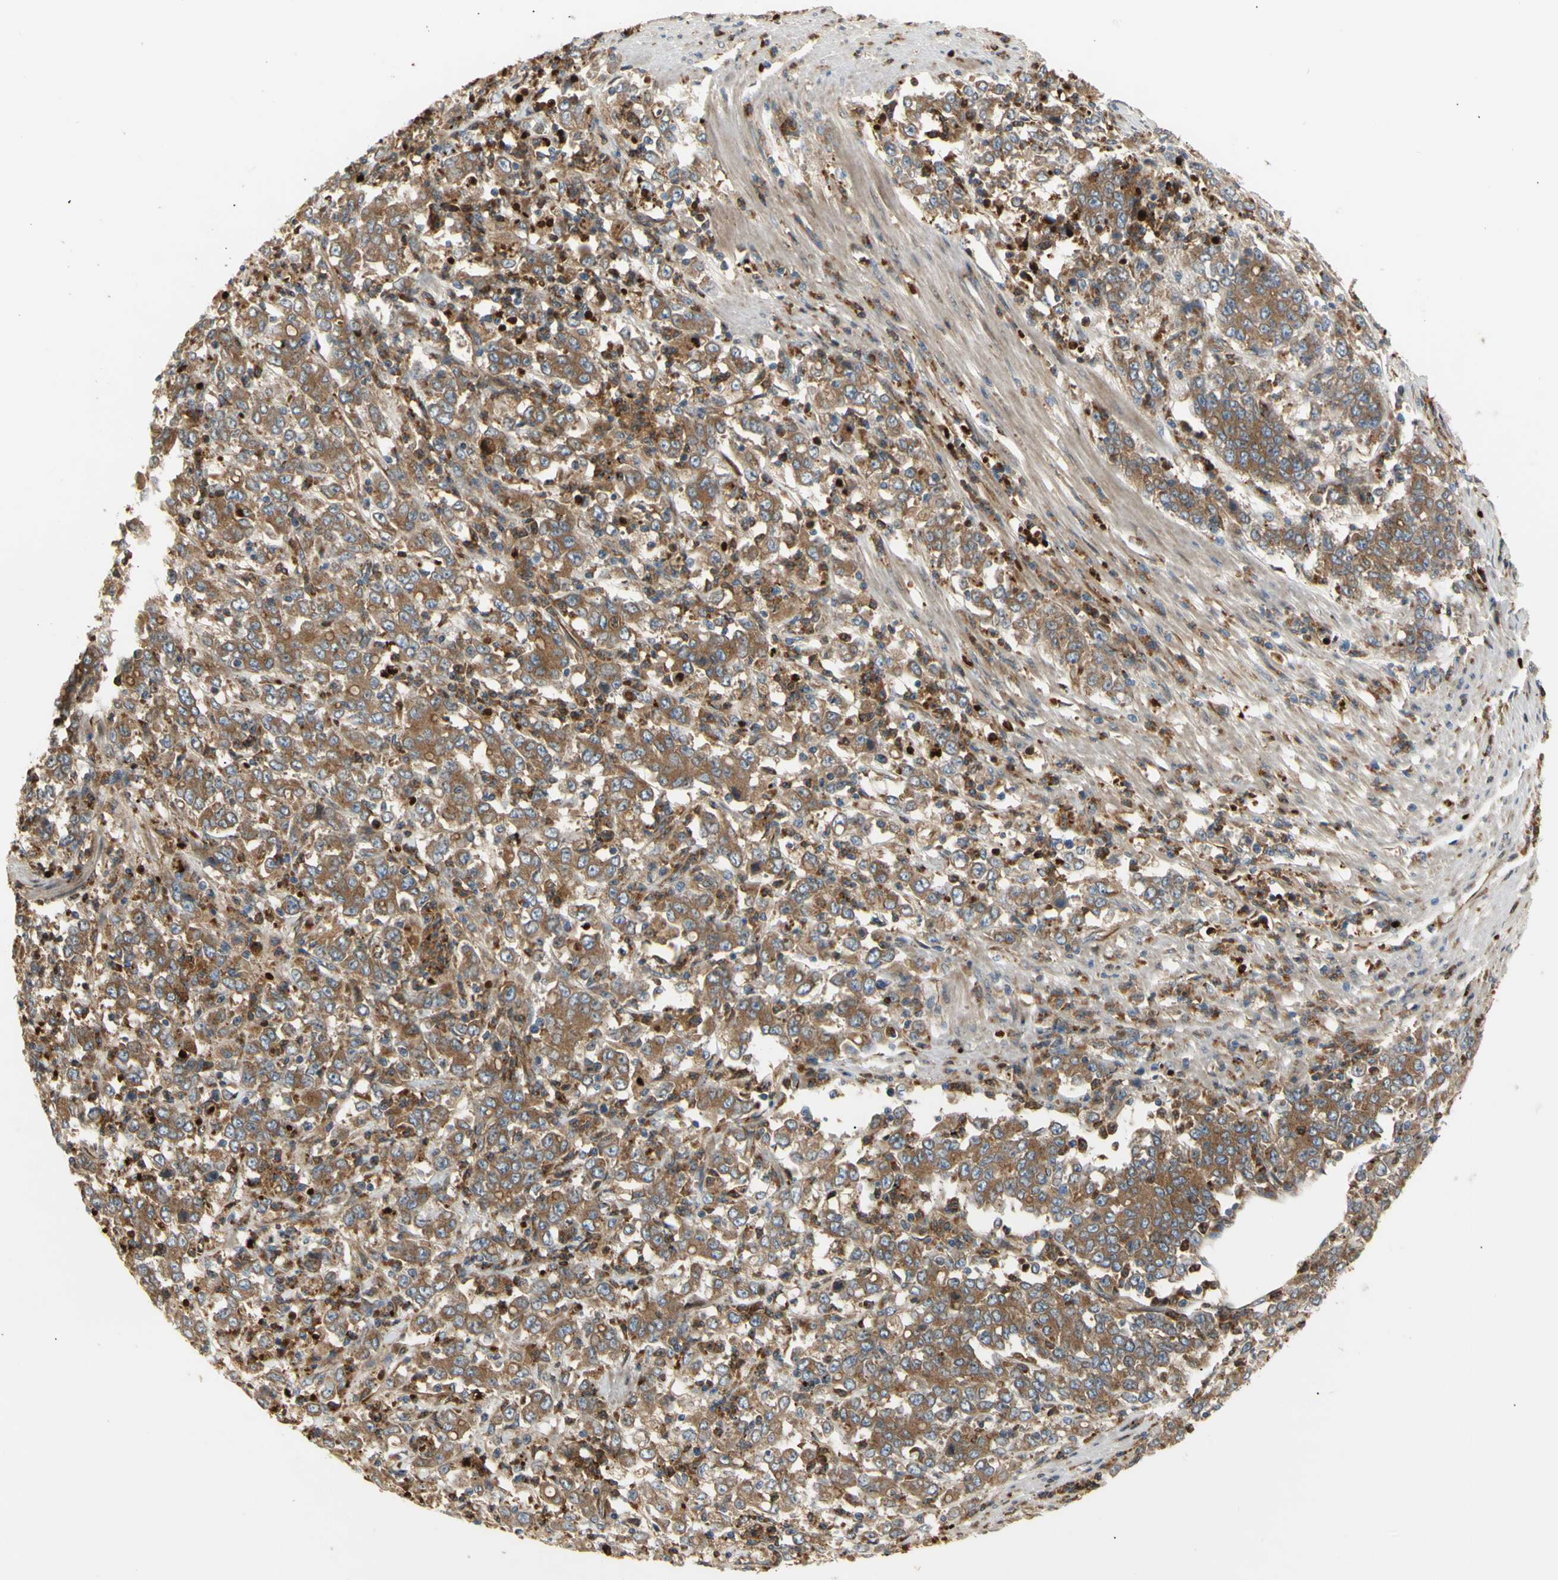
{"staining": {"intensity": "moderate", "quantity": ">75%", "location": "cytoplasmic/membranous"}, "tissue": "stomach cancer", "cell_type": "Tumor cells", "image_type": "cancer", "snomed": [{"axis": "morphology", "description": "Adenocarcinoma, NOS"}, {"axis": "topography", "description": "Stomach, lower"}], "caption": "A brown stain shows moderate cytoplasmic/membranous expression of a protein in stomach adenocarcinoma tumor cells. The staining was performed using DAB (3,3'-diaminobenzidine) to visualize the protein expression in brown, while the nuclei were stained in blue with hematoxylin (Magnification: 20x).", "gene": "TUBG2", "patient": {"sex": "female", "age": 71}}